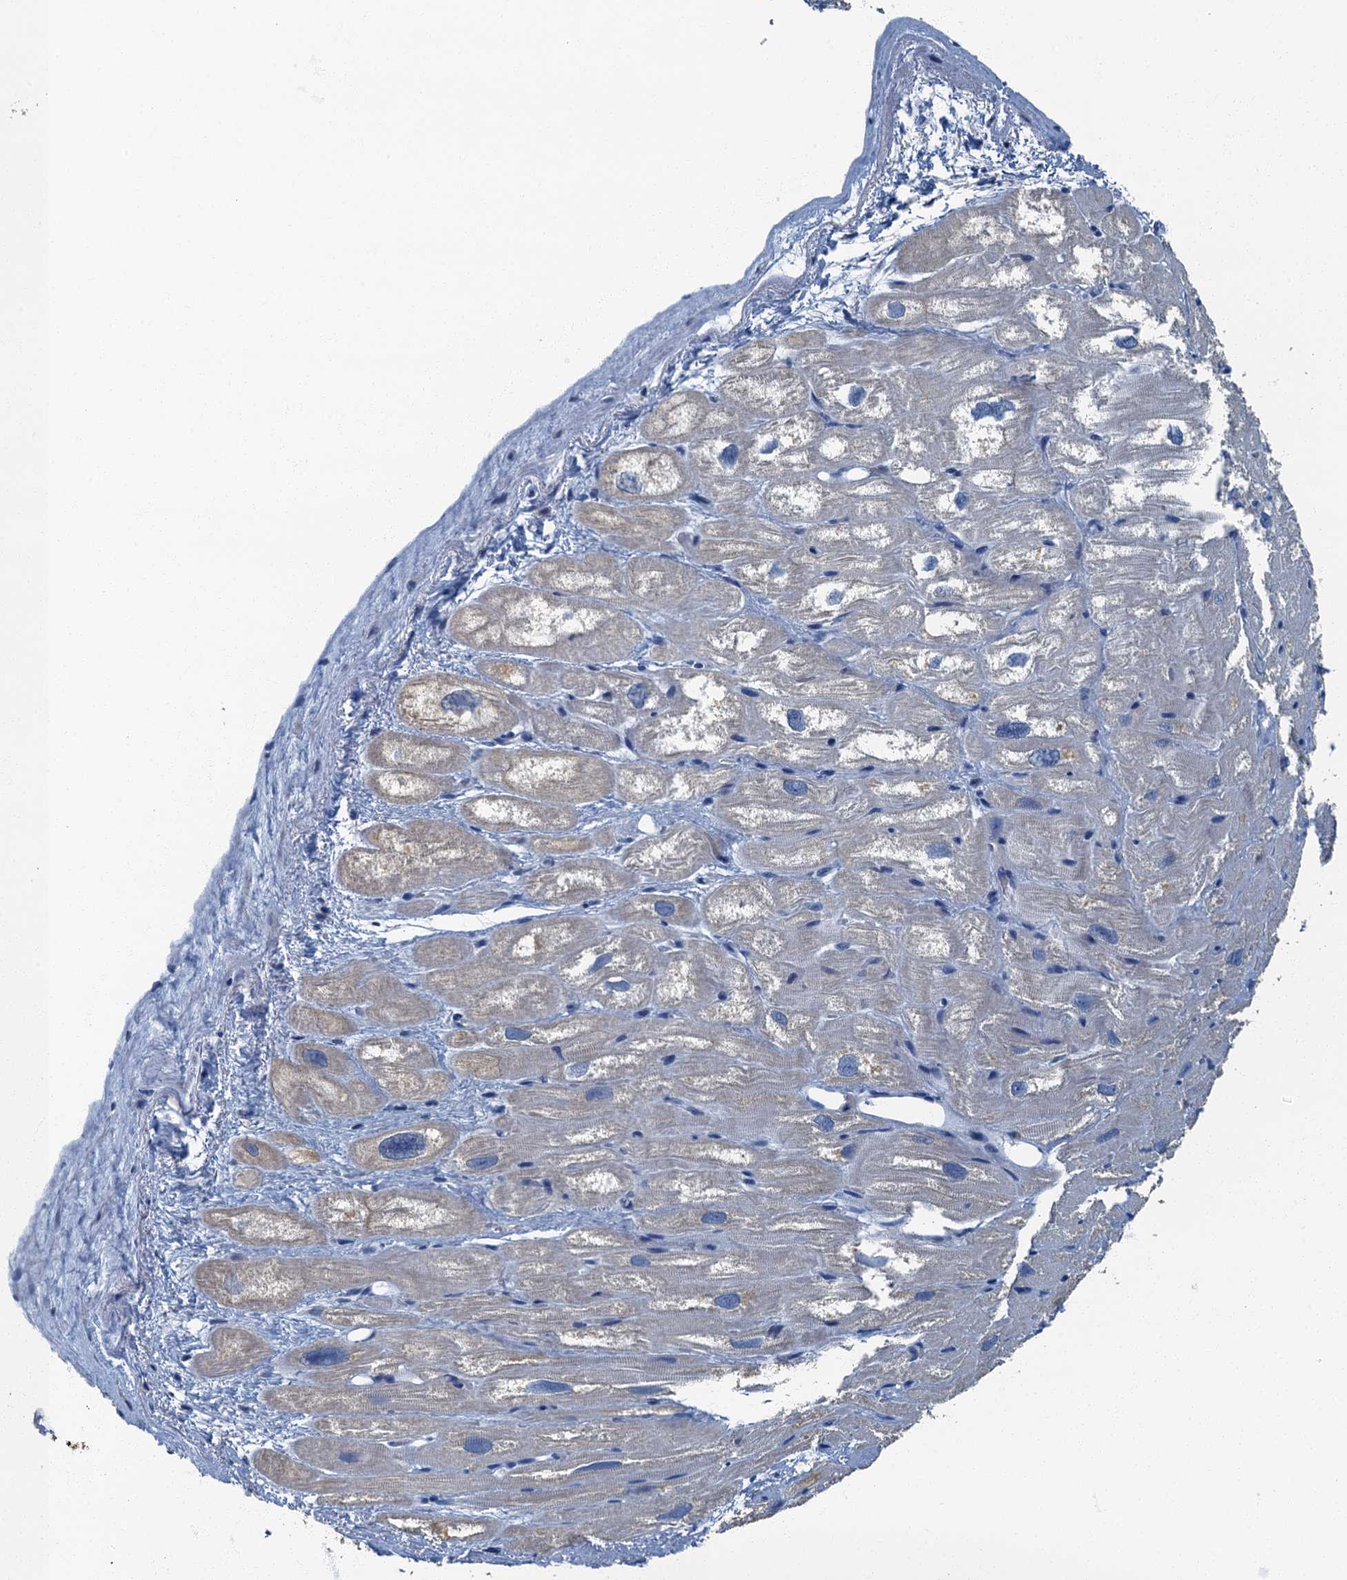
{"staining": {"intensity": "negative", "quantity": "none", "location": "none"}, "tissue": "heart muscle", "cell_type": "Cardiomyocytes", "image_type": "normal", "snomed": [{"axis": "morphology", "description": "Normal tissue, NOS"}, {"axis": "topography", "description": "Heart"}], "caption": "This is an immunohistochemistry micrograph of normal heart muscle. There is no expression in cardiomyocytes.", "gene": "GADL1", "patient": {"sex": "male", "age": 50}}